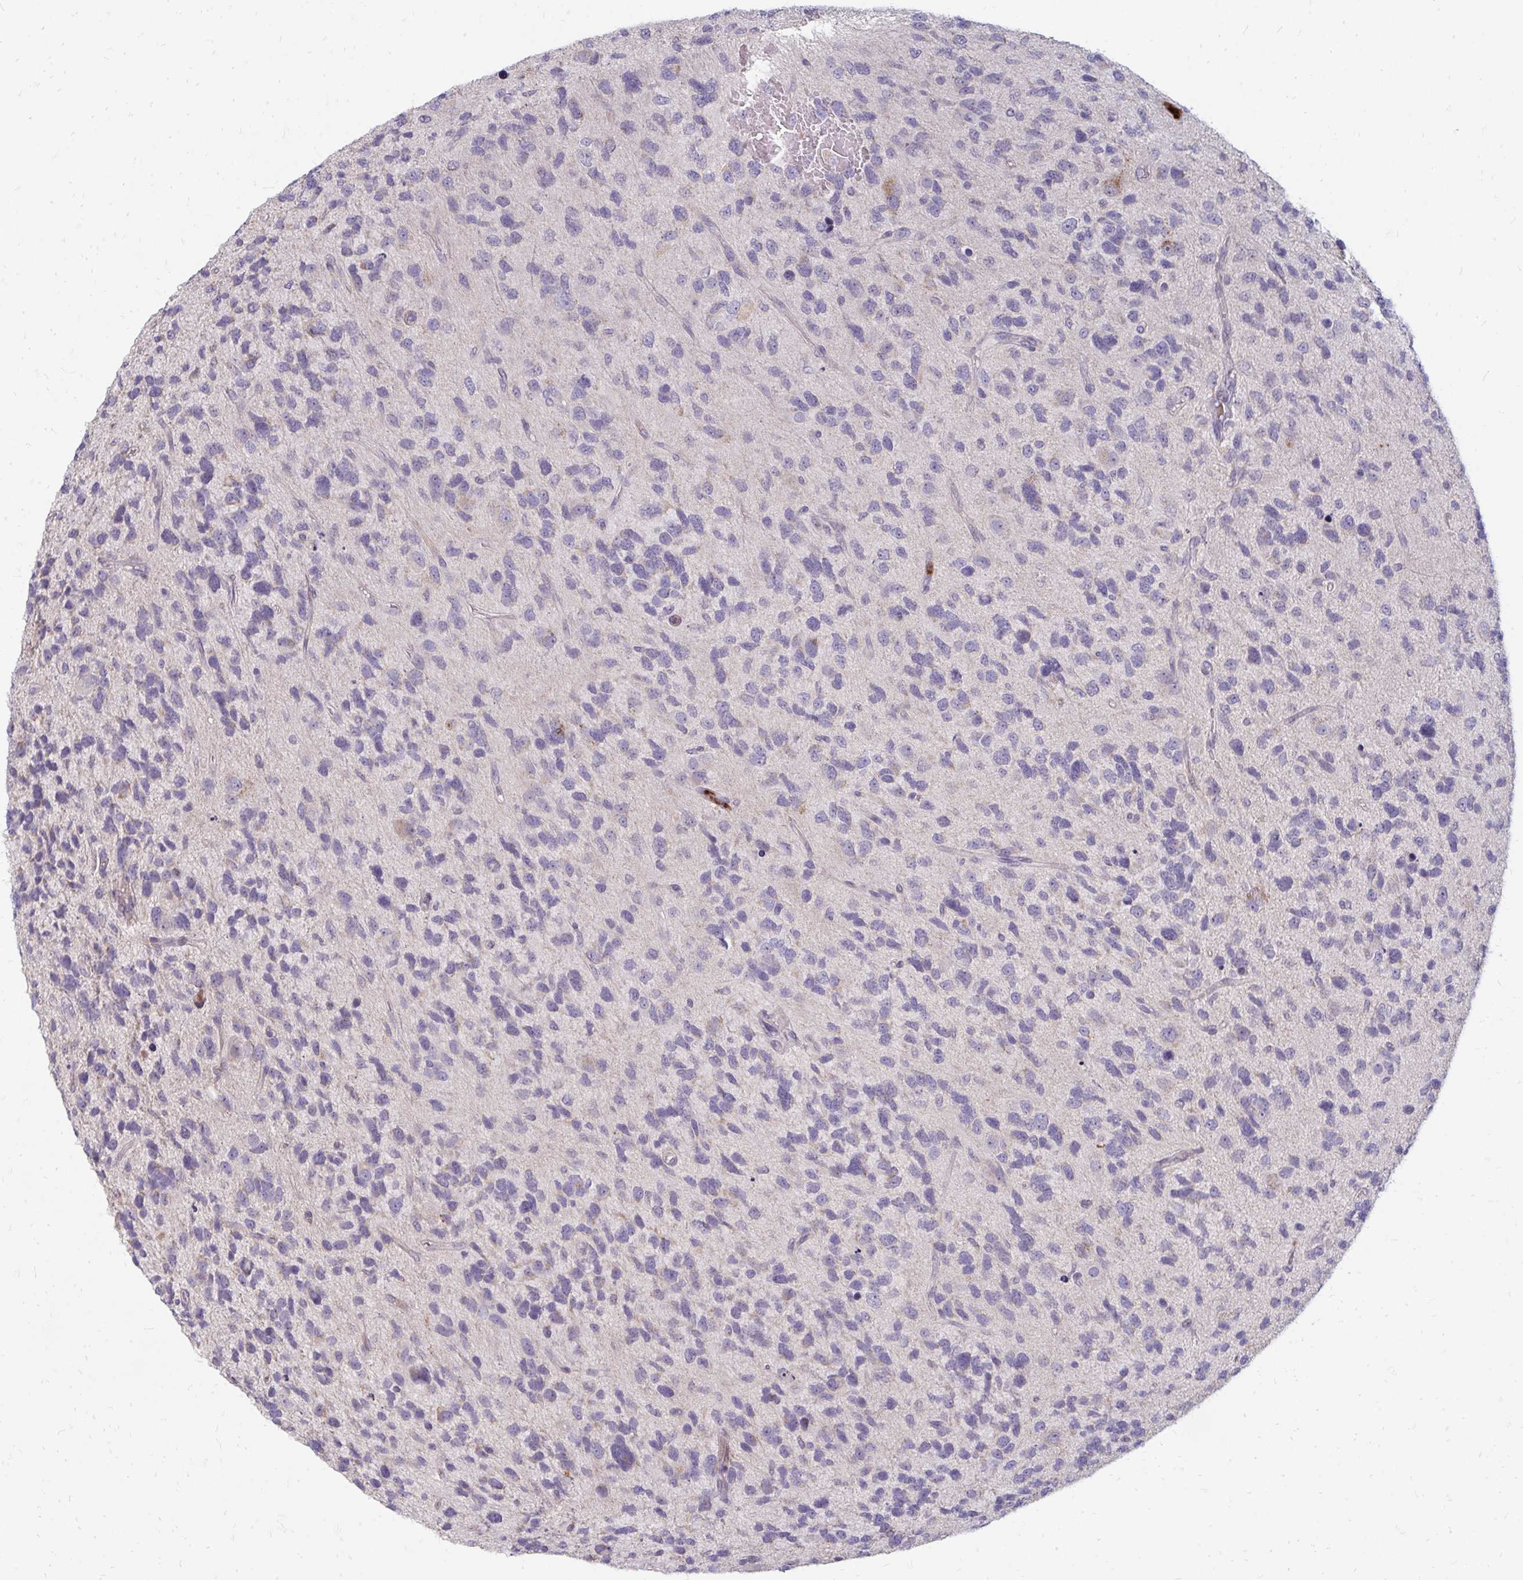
{"staining": {"intensity": "negative", "quantity": "none", "location": "none"}, "tissue": "glioma", "cell_type": "Tumor cells", "image_type": "cancer", "snomed": [{"axis": "morphology", "description": "Glioma, malignant, High grade"}, {"axis": "topography", "description": "Brain"}], "caption": "DAB immunohistochemical staining of human glioma displays no significant expression in tumor cells.", "gene": "RAB33A", "patient": {"sex": "female", "age": 58}}